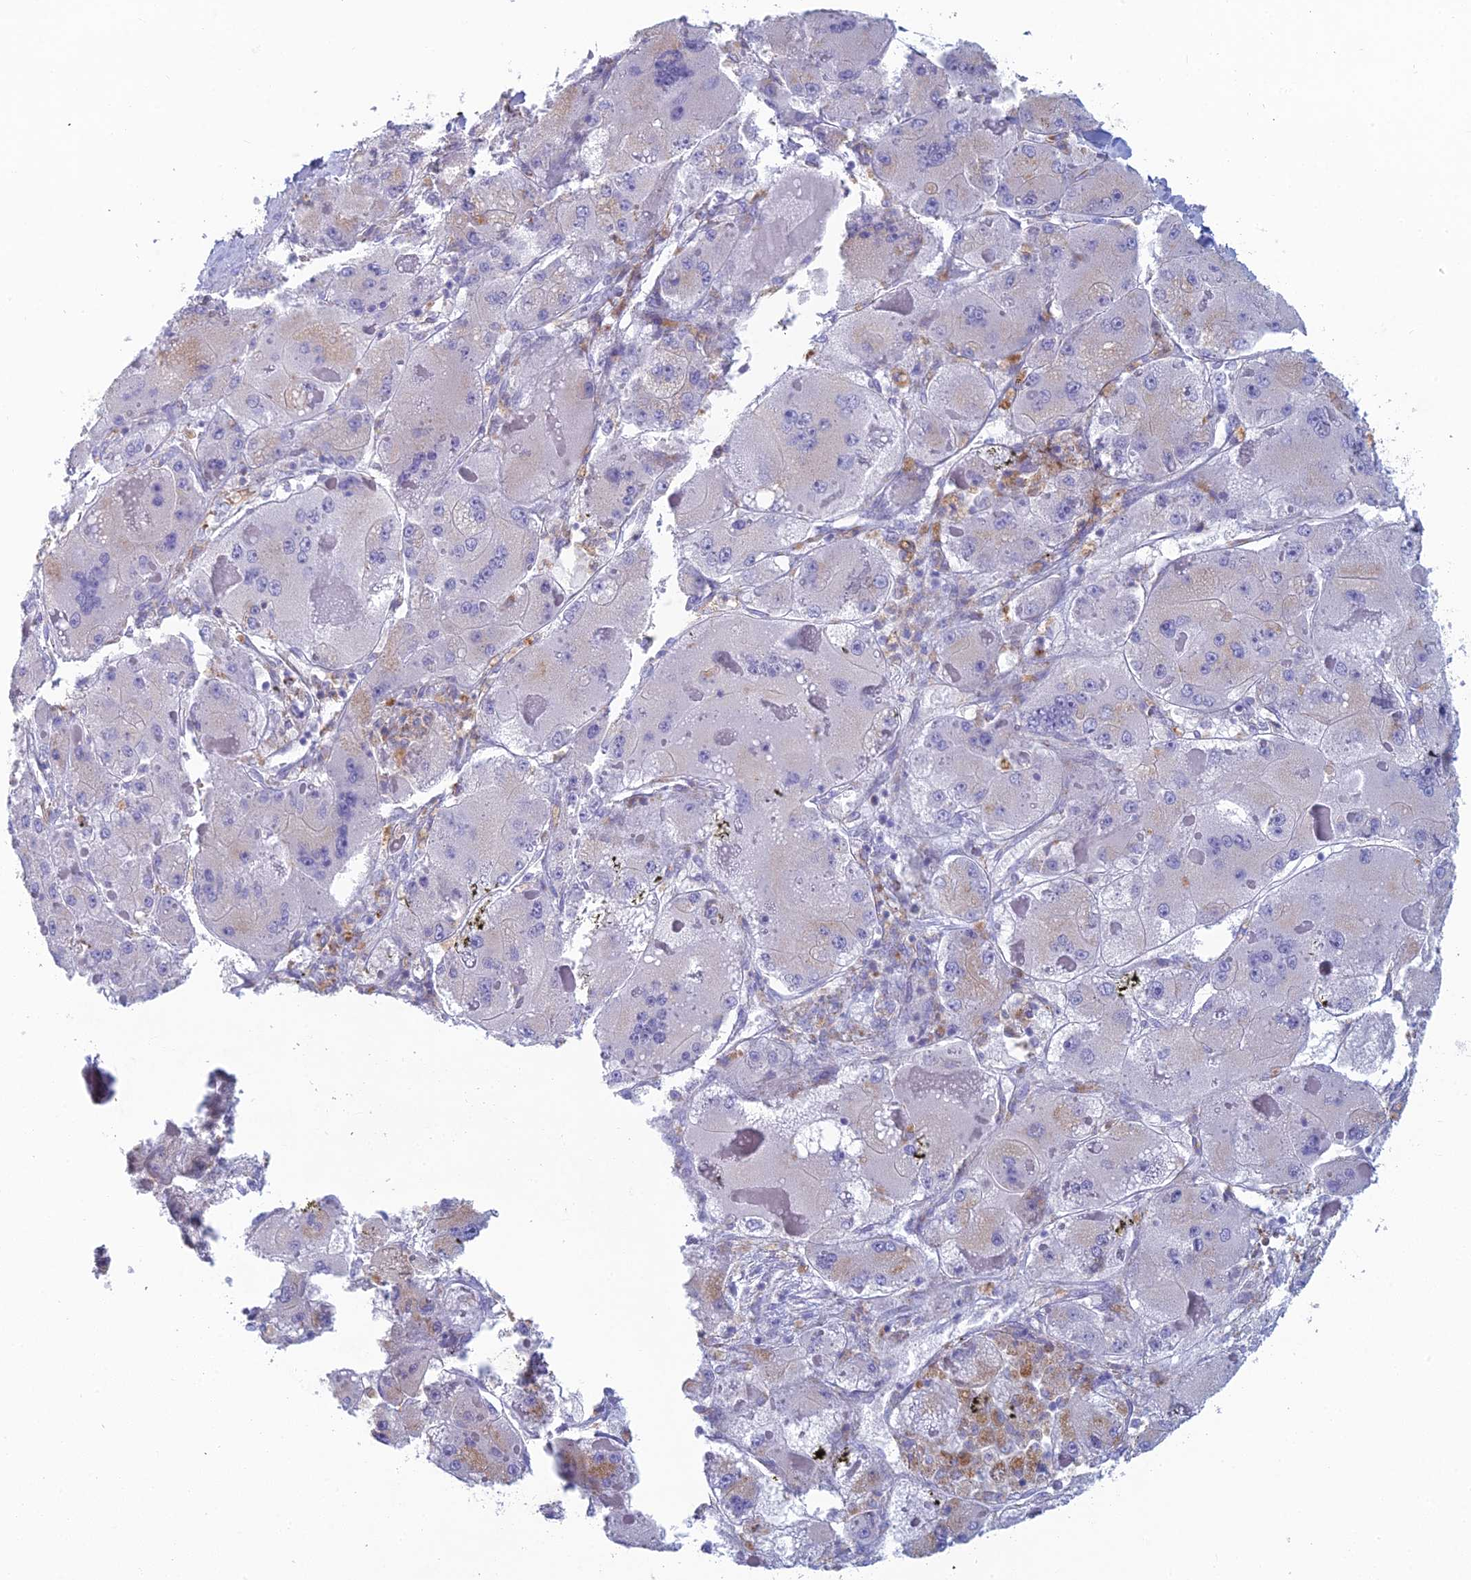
{"staining": {"intensity": "negative", "quantity": "none", "location": "none"}, "tissue": "liver cancer", "cell_type": "Tumor cells", "image_type": "cancer", "snomed": [{"axis": "morphology", "description": "Carcinoma, Hepatocellular, NOS"}, {"axis": "topography", "description": "Liver"}], "caption": "Tumor cells are negative for protein expression in human liver cancer (hepatocellular carcinoma).", "gene": "FERD3L", "patient": {"sex": "female", "age": 73}}